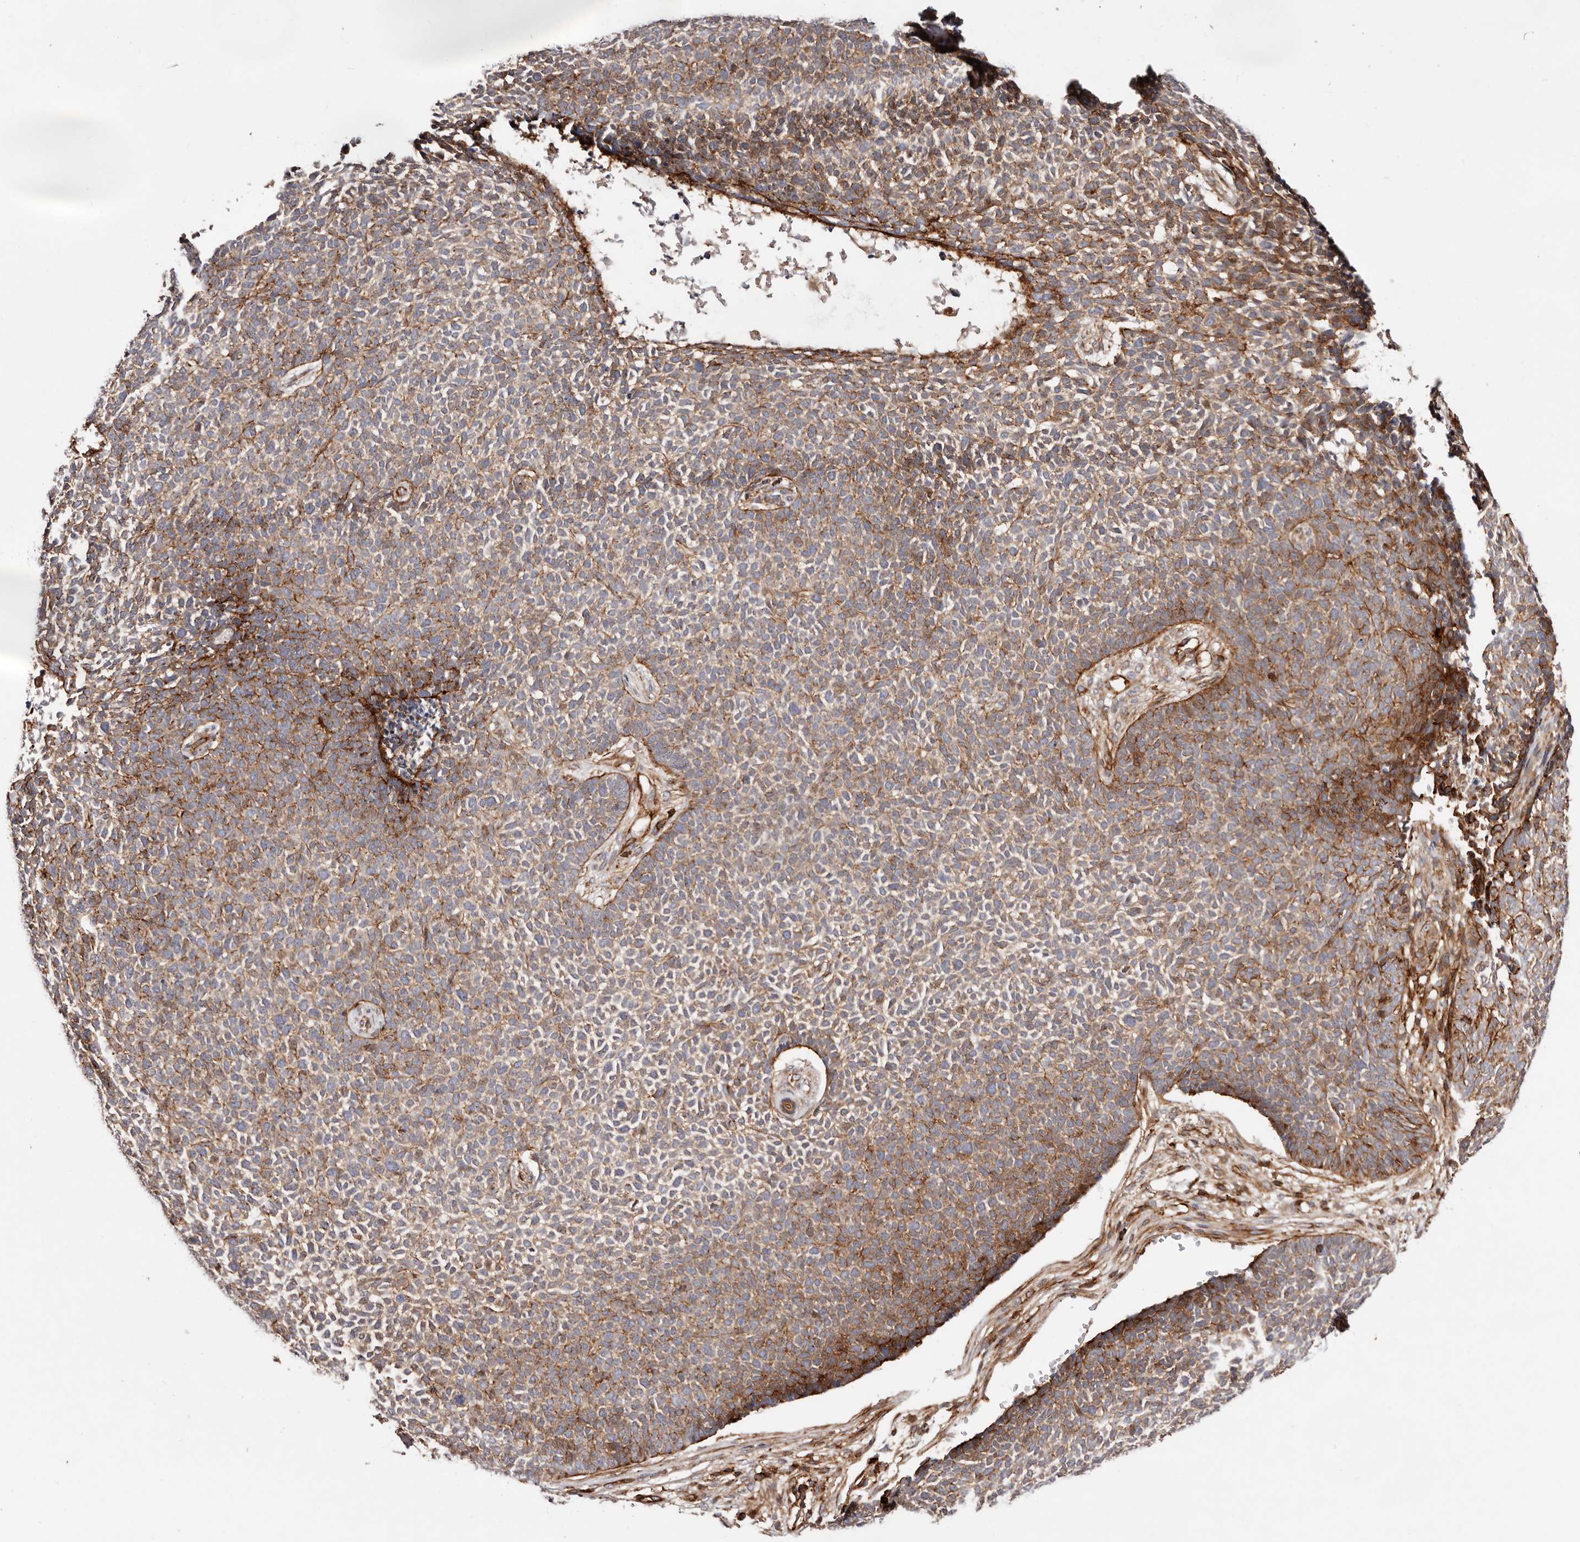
{"staining": {"intensity": "moderate", "quantity": "25%-75%", "location": "cytoplasmic/membranous"}, "tissue": "skin cancer", "cell_type": "Tumor cells", "image_type": "cancer", "snomed": [{"axis": "morphology", "description": "Basal cell carcinoma"}, {"axis": "topography", "description": "Skin"}], "caption": "There is medium levels of moderate cytoplasmic/membranous staining in tumor cells of skin cancer (basal cell carcinoma), as demonstrated by immunohistochemical staining (brown color).", "gene": "PTPN22", "patient": {"sex": "female", "age": 84}}